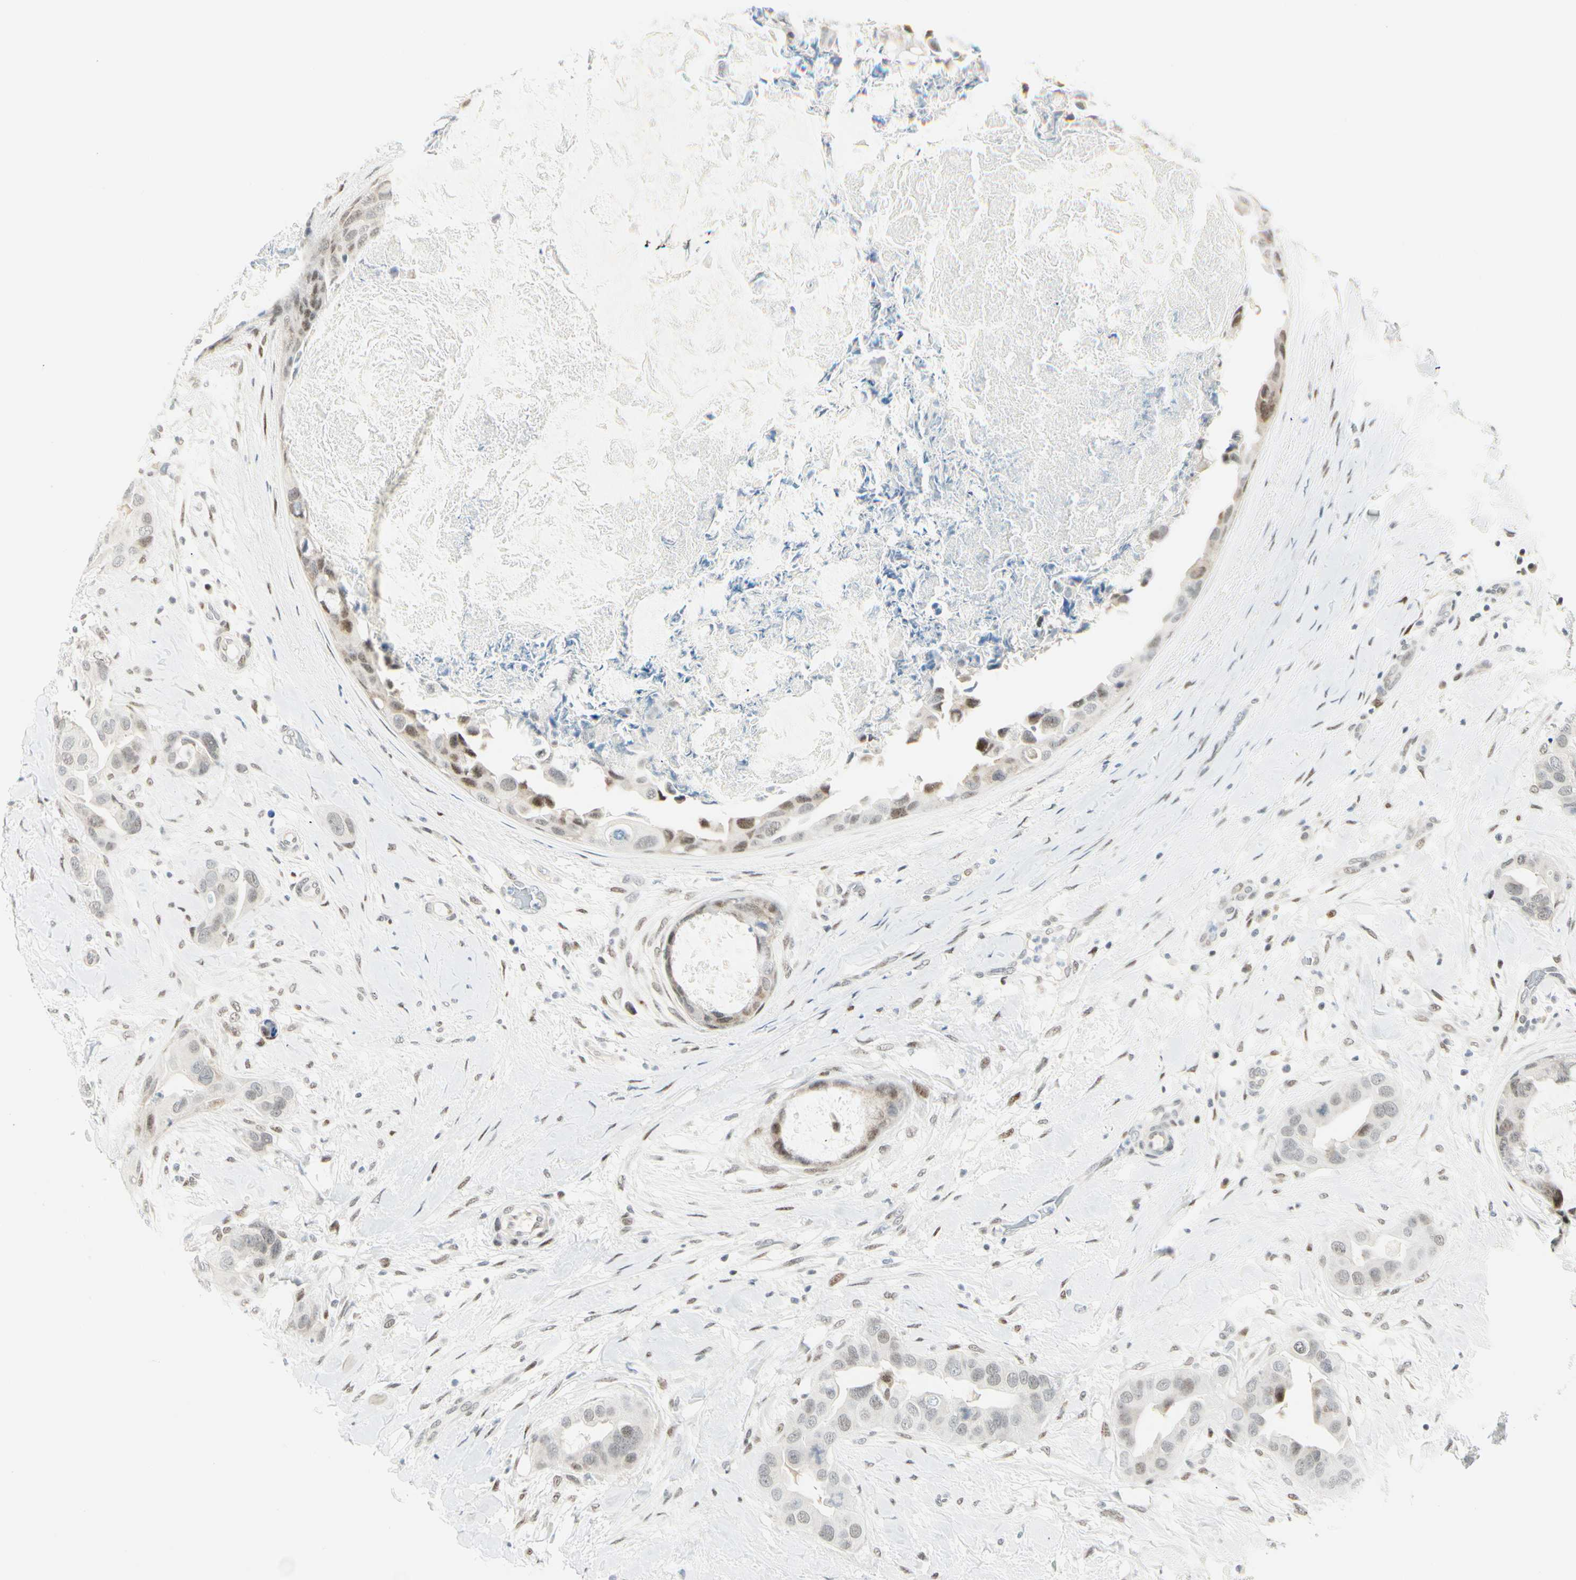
{"staining": {"intensity": "weak", "quantity": "<25%", "location": "nuclear"}, "tissue": "breast cancer", "cell_type": "Tumor cells", "image_type": "cancer", "snomed": [{"axis": "morphology", "description": "Duct carcinoma"}, {"axis": "topography", "description": "Breast"}], "caption": "An IHC image of breast cancer is shown. There is no staining in tumor cells of breast cancer.", "gene": "PKNOX1", "patient": {"sex": "female", "age": 40}}